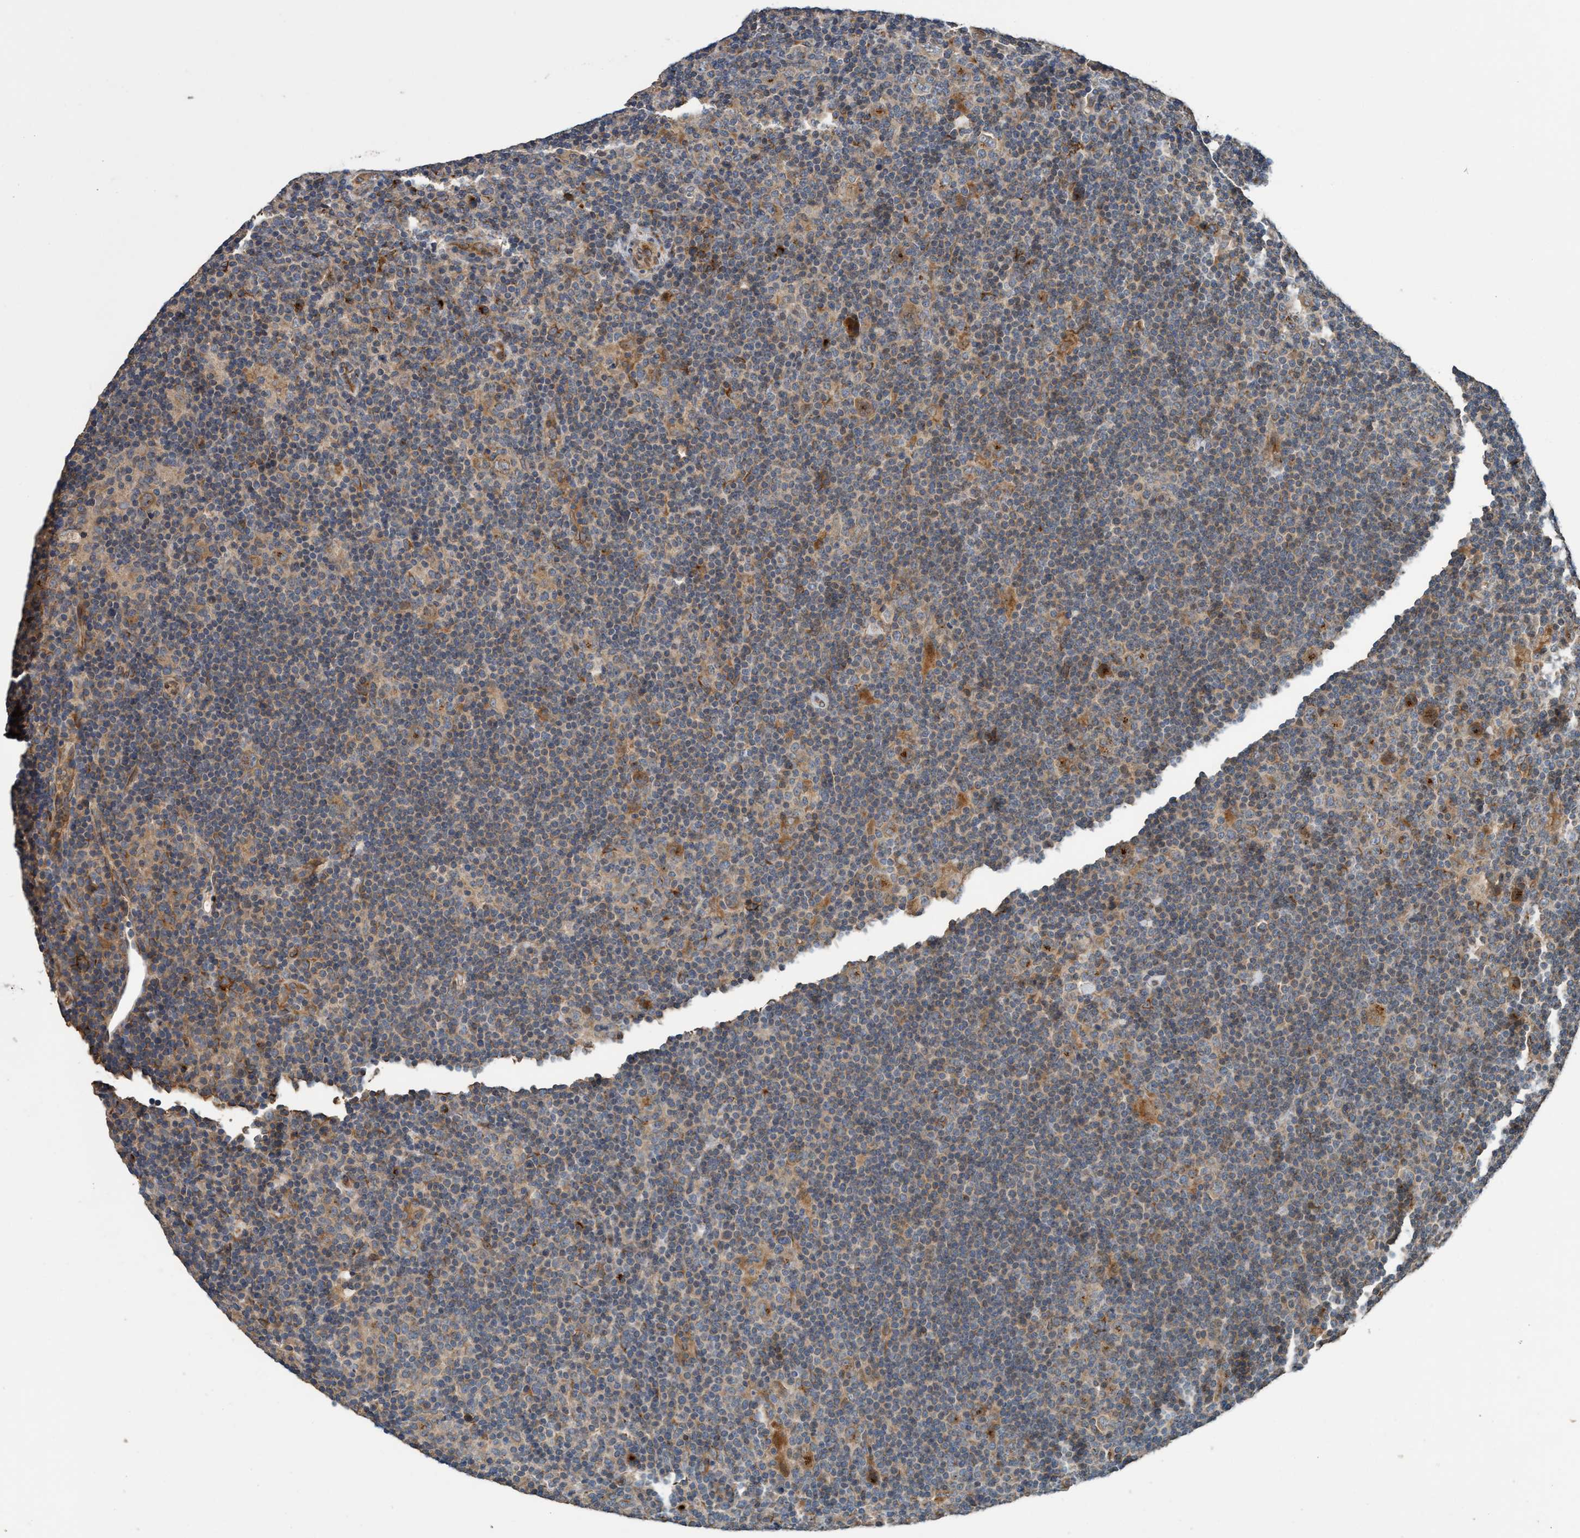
{"staining": {"intensity": "strong", "quantity": "25%-75%", "location": "cytoplasmic/membranous"}, "tissue": "lymphoma", "cell_type": "Tumor cells", "image_type": "cancer", "snomed": [{"axis": "morphology", "description": "Hodgkin's disease, NOS"}, {"axis": "topography", "description": "Lymph node"}], "caption": "IHC of lymphoma demonstrates high levels of strong cytoplasmic/membranous positivity in about 25%-75% of tumor cells. Using DAB (brown) and hematoxylin (blue) stains, captured at high magnification using brightfield microscopy.", "gene": "MACC1", "patient": {"sex": "female", "age": 57}}